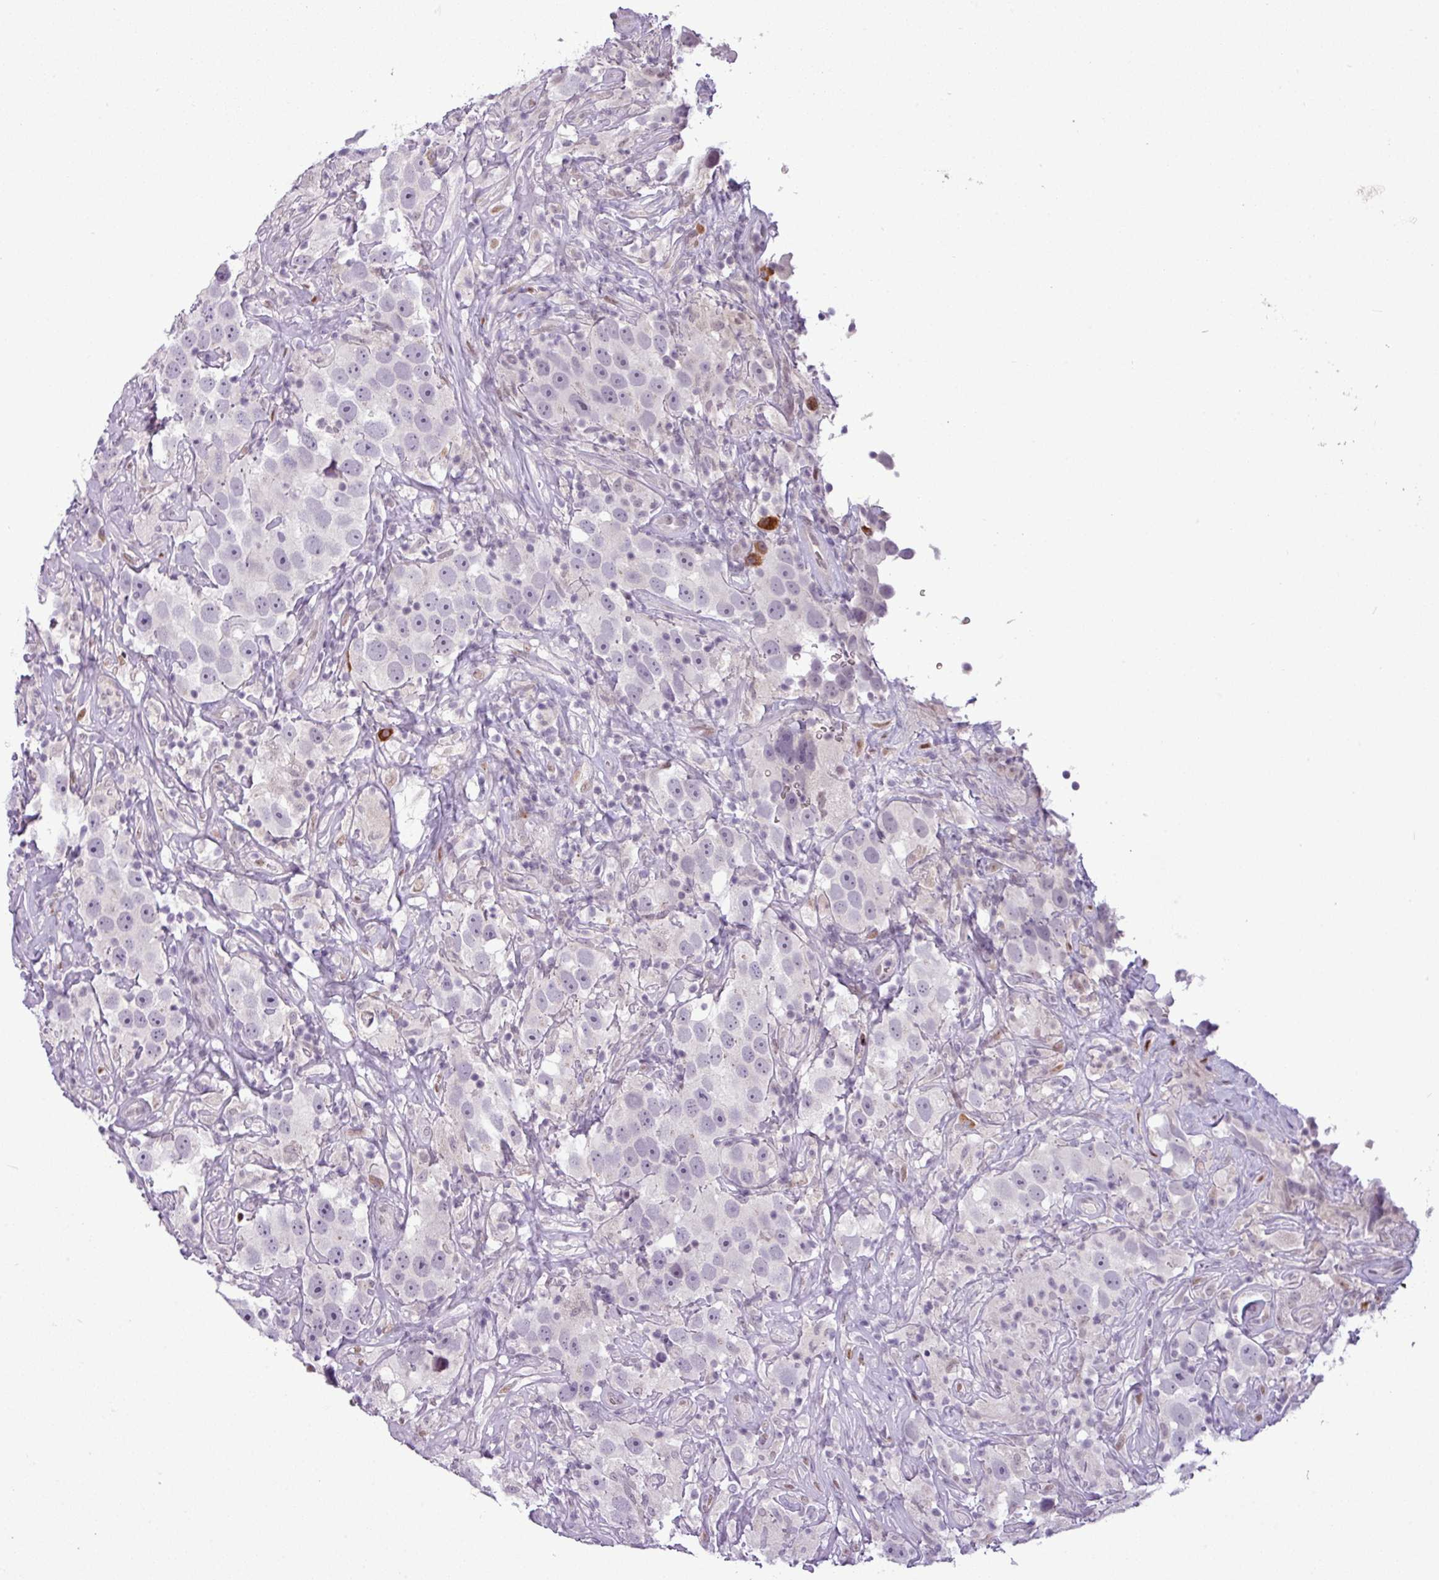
{"staining": {"intensity": "negative", "quantity": "none", "location": "none"}, "tissue": "testis cancer", "cell_type": "Tumor cells", "image_type": "cancer", "snomed": [{"axis": "morphology", "description": "Seminoma, NOS"}, {"axis": "topography", "description": "Testis"}], "caption": "A high-resolution photomicrograph shows IHC staining of seminoma (testis), which exhibits no significant expression in tumor cells. Nuclei are stained in blue.", "gene": "SLC66A2", "patient": {"sex": "male", "age": 49}}